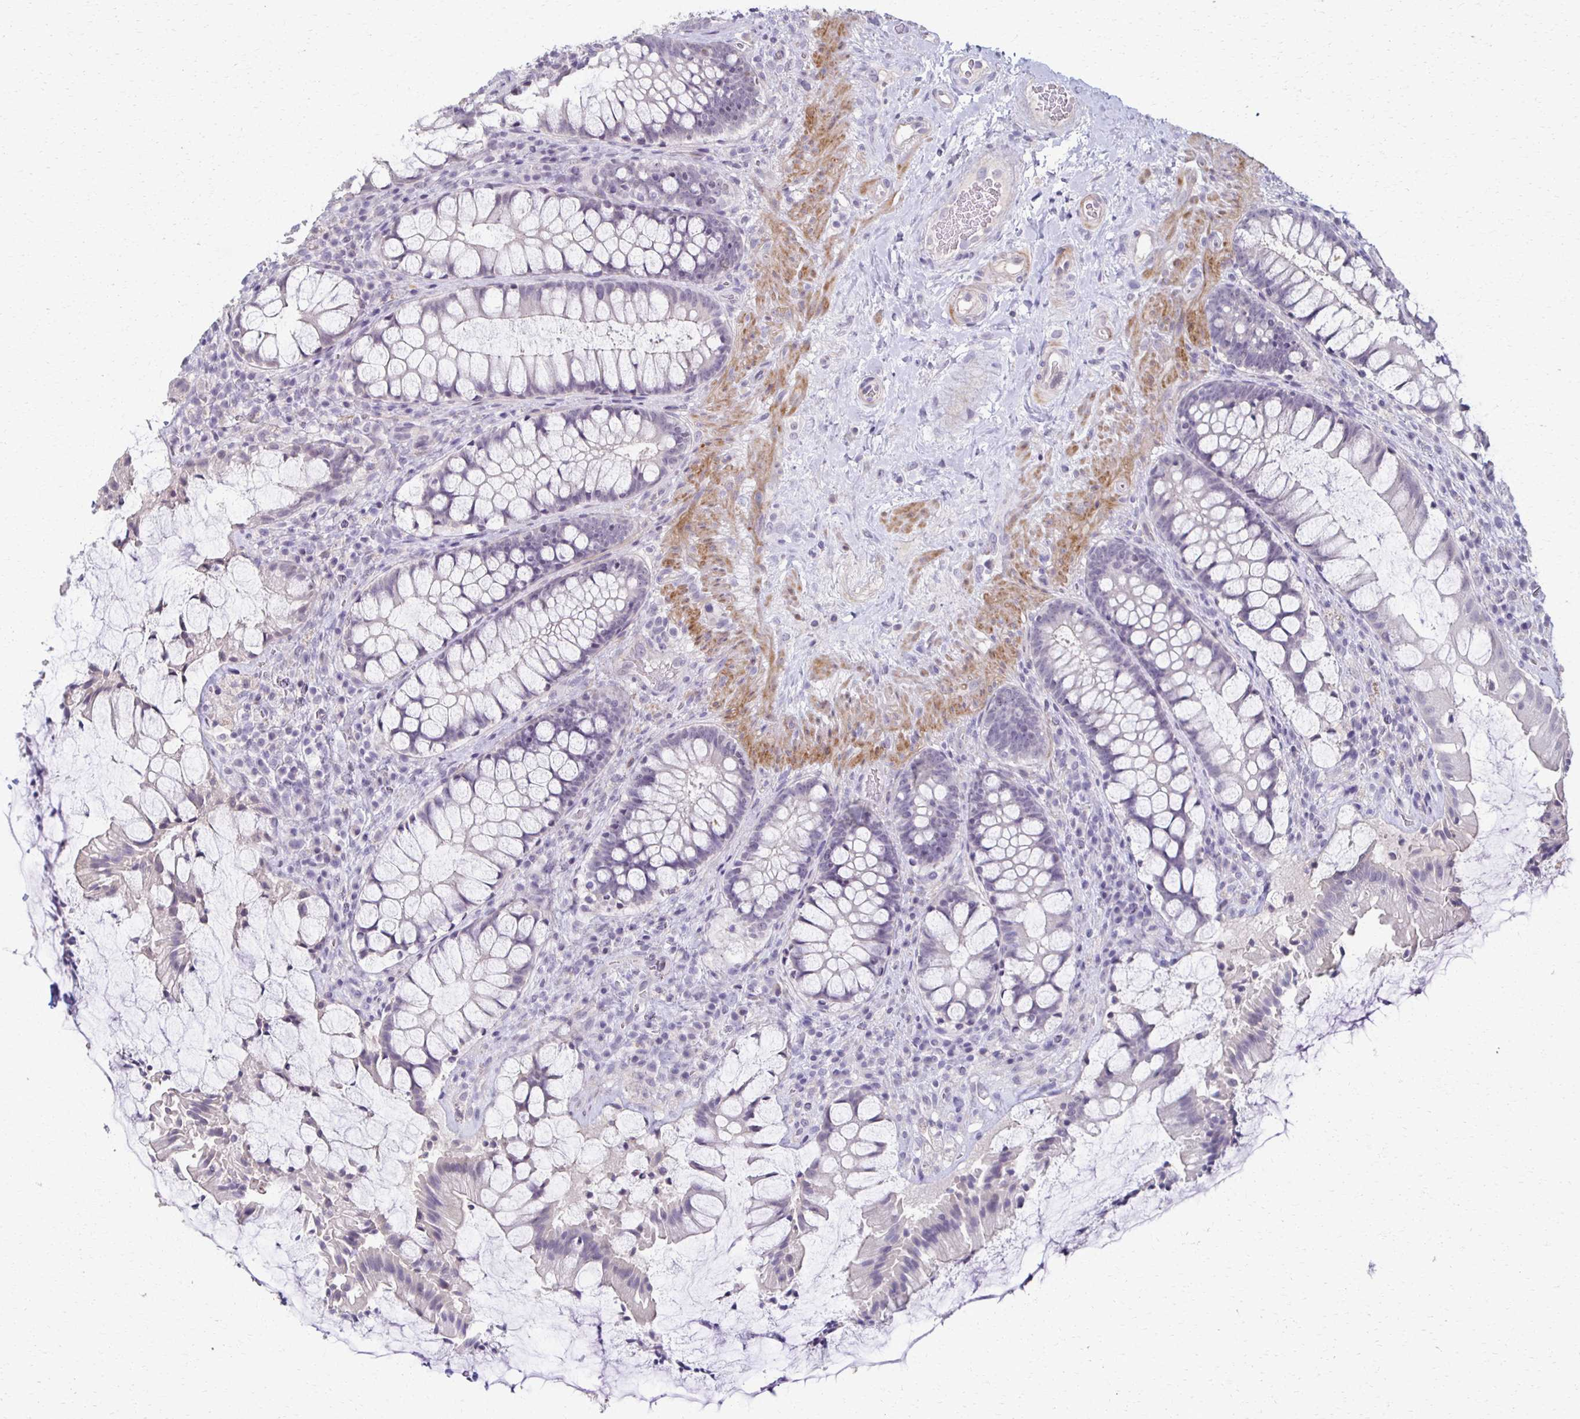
{"staining": {"intensity": "negative", "quantity": "none", "location": "none"}, "tissue": "rectum", "cell_type": "Glandular cells", "image_type": "normal", "snomed": [{"axis": "morphology", "description": "Normal tissue, NOS"}, {"axis": "topography", "description": "Rectum"}], "caption": "Histopathology image shows no protein expression in glandular cells of benign rectum. (Stains: DAB (3,3'-diaminobenzidine) immunohistochemistry (IHC) with hematoxylin counter stain, Microscopy: brightfield microscopy at high magnification).", "gene": "FOXO4", "patient": {"sex": "female", "age": 58}}